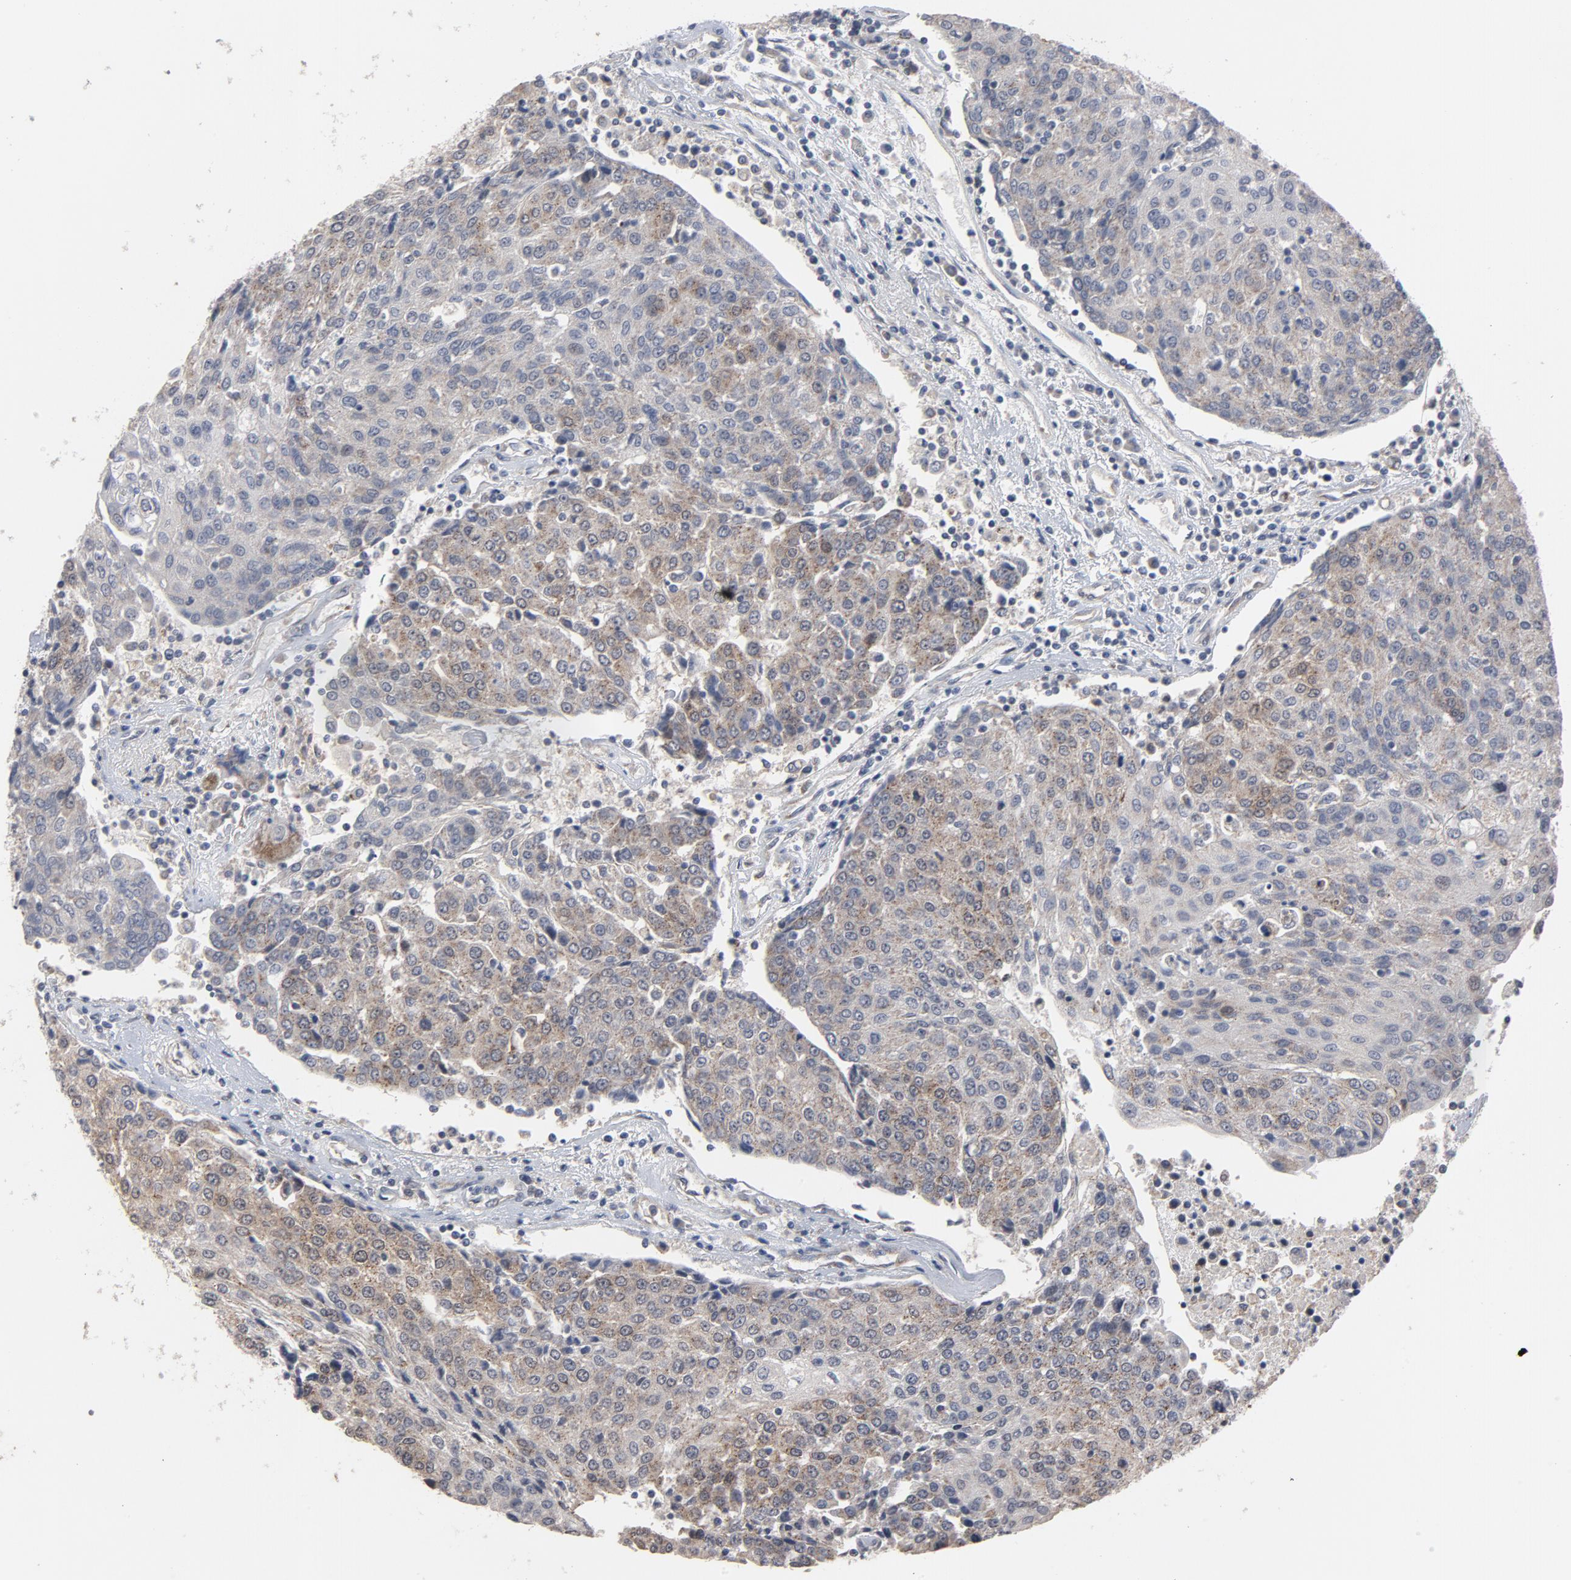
{"staining": {"intensity": "weak", "quantity": "25%-75%", "location": "cytoplasmic/membranous"}, "tissue": "urothelial cancer", "cell_type": "Tumor cells", "image_type": "cancer", "snomed": [{"axis": "morphology", "description": "Urothelial carcinoma, High grade"}, {"axis": "topography", "description": "Urinary bladder"}], "caption": "Immunohistochemical staining of high-grade urothelial carcinoma exhibits weak cytoplasmic/membranous protein staining in approximately 25%-75% of tumor cells.", "gene": "PPP1R1B", "patient": {"sex": "female", "age": 85}}